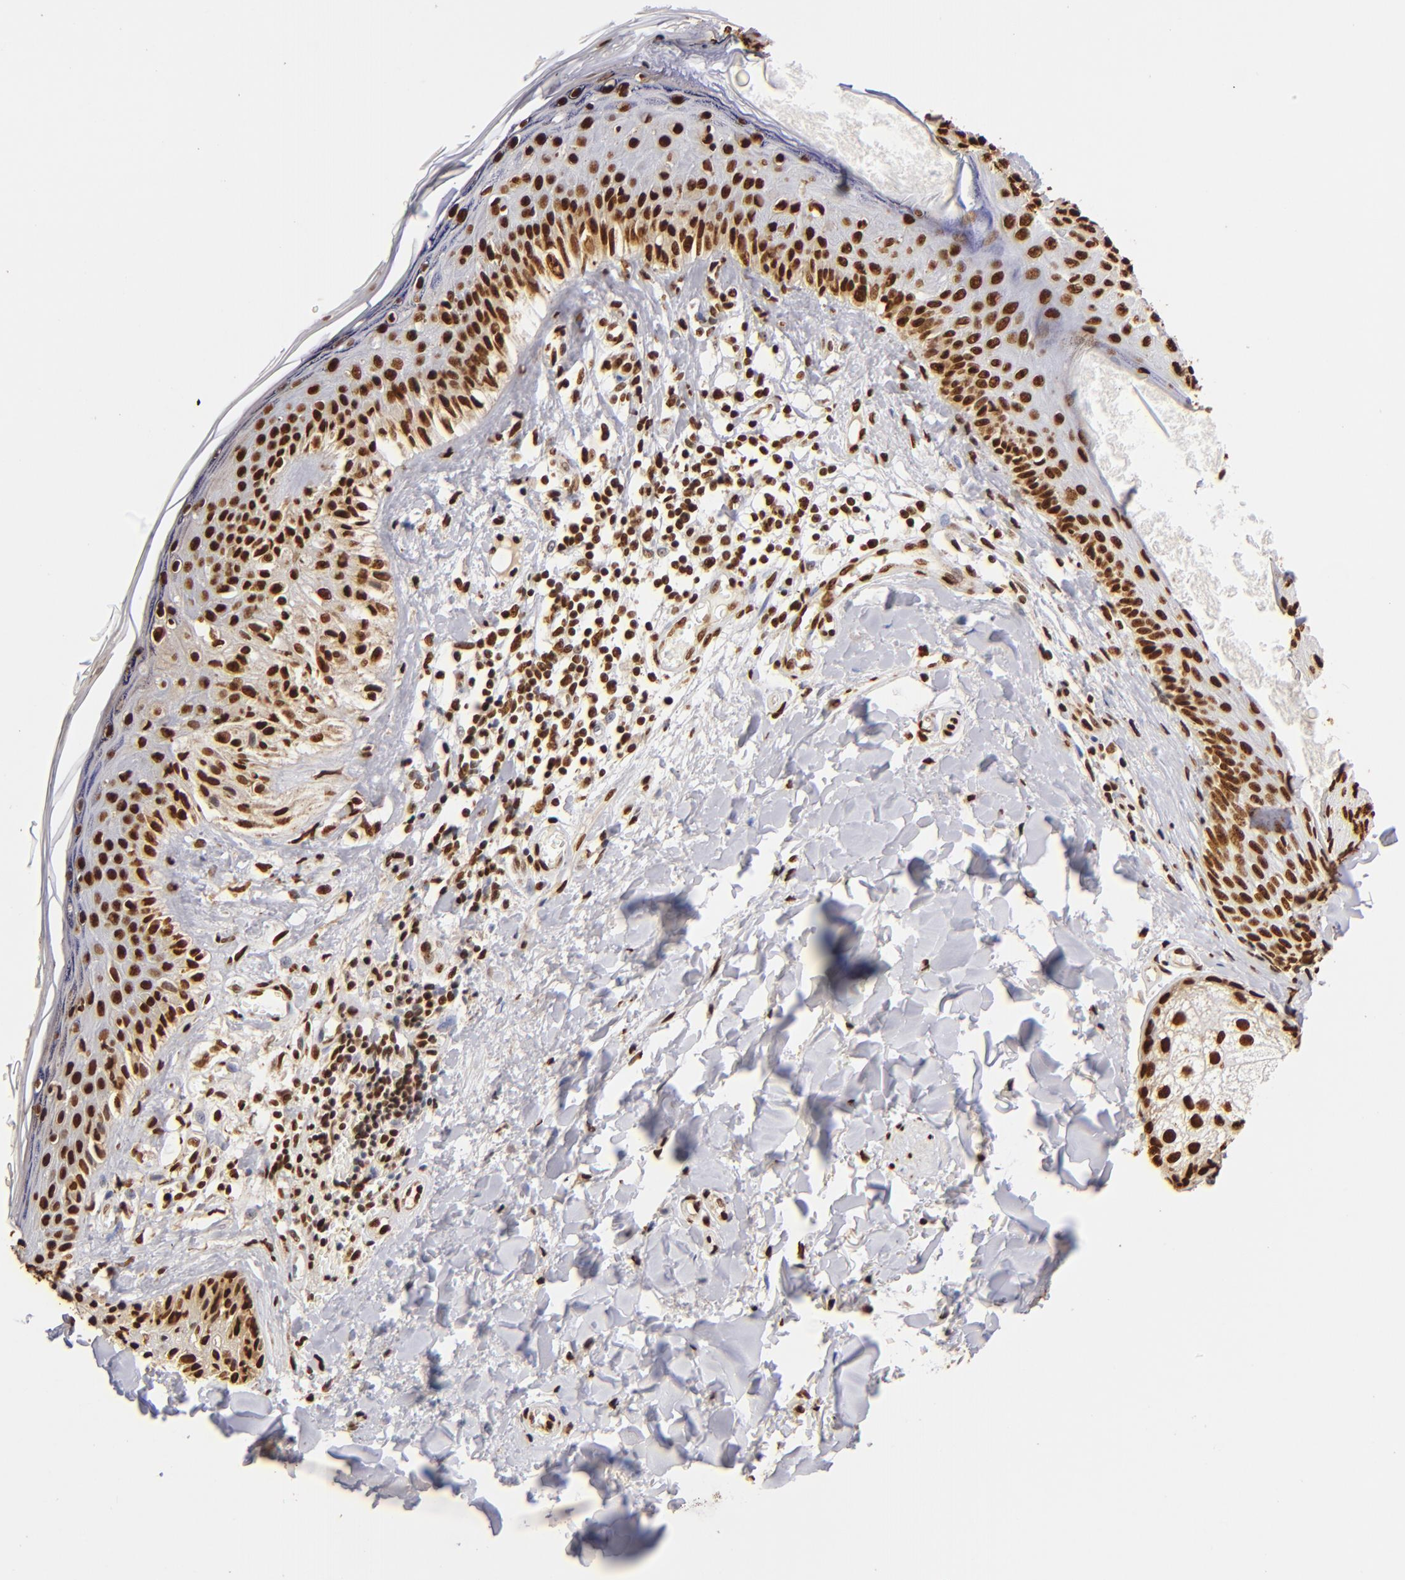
{"staining": {"intensity": "strong", "quantity": ">75%", "location": "nuclear"}, "tissue": "melanoma", "cell_type": "Tumor cells", "image_type": "cancer", "snomed": [{"axis": "morphology", "description": "Malignant melanoma, NOS"}, {"axis": "topography", "description": "Skin"}], "caption": "Tumor cells exhibit high levels of strong nuclear staining in about >75% of cells in melanoma.", "gene": "ILF3", "patient": {"sex": "female", "age": 82}}